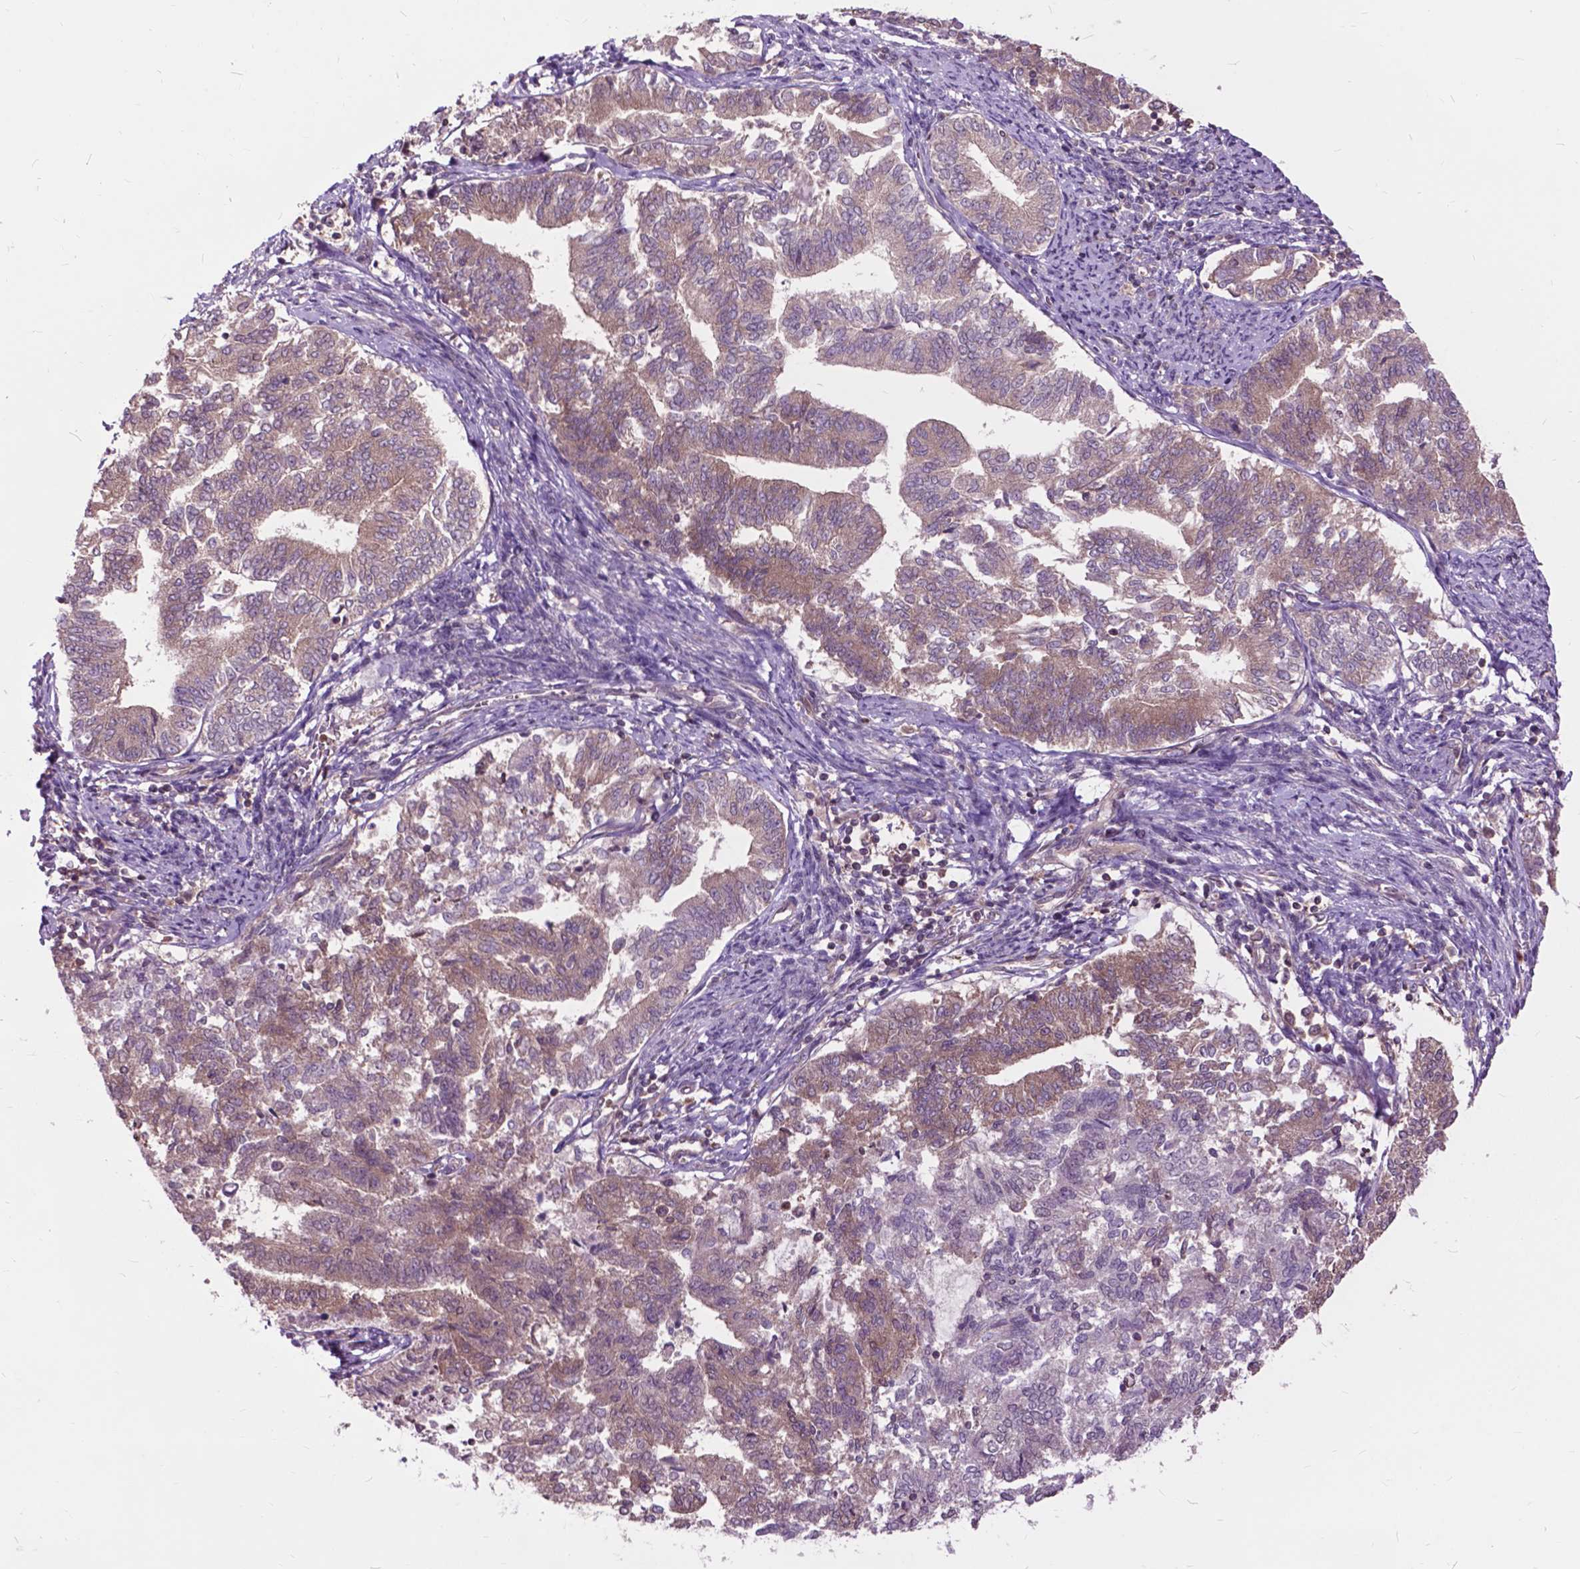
{"staining": {"intensity": "weak", "quantity": ">75%", "location": "cytoplasmic/membranous"}, "tissue": "endometrial cancer", "cell_type": "Tumor cells", "image_type": "cancer", "snomed": [{"axis": "morphology", "description": "Adenocarcinoma, NOS"}, {"axis": "topography", "description": "Endometrium"}], "caption": "This is an image of immunohistochemistry staining of adenocarcinoma (endometrial), which shows weak staining in the cytoplasmic/membranous of tumor cells.", "gene": "ARAF", "patient": {"sex": "female", "age": 65}}